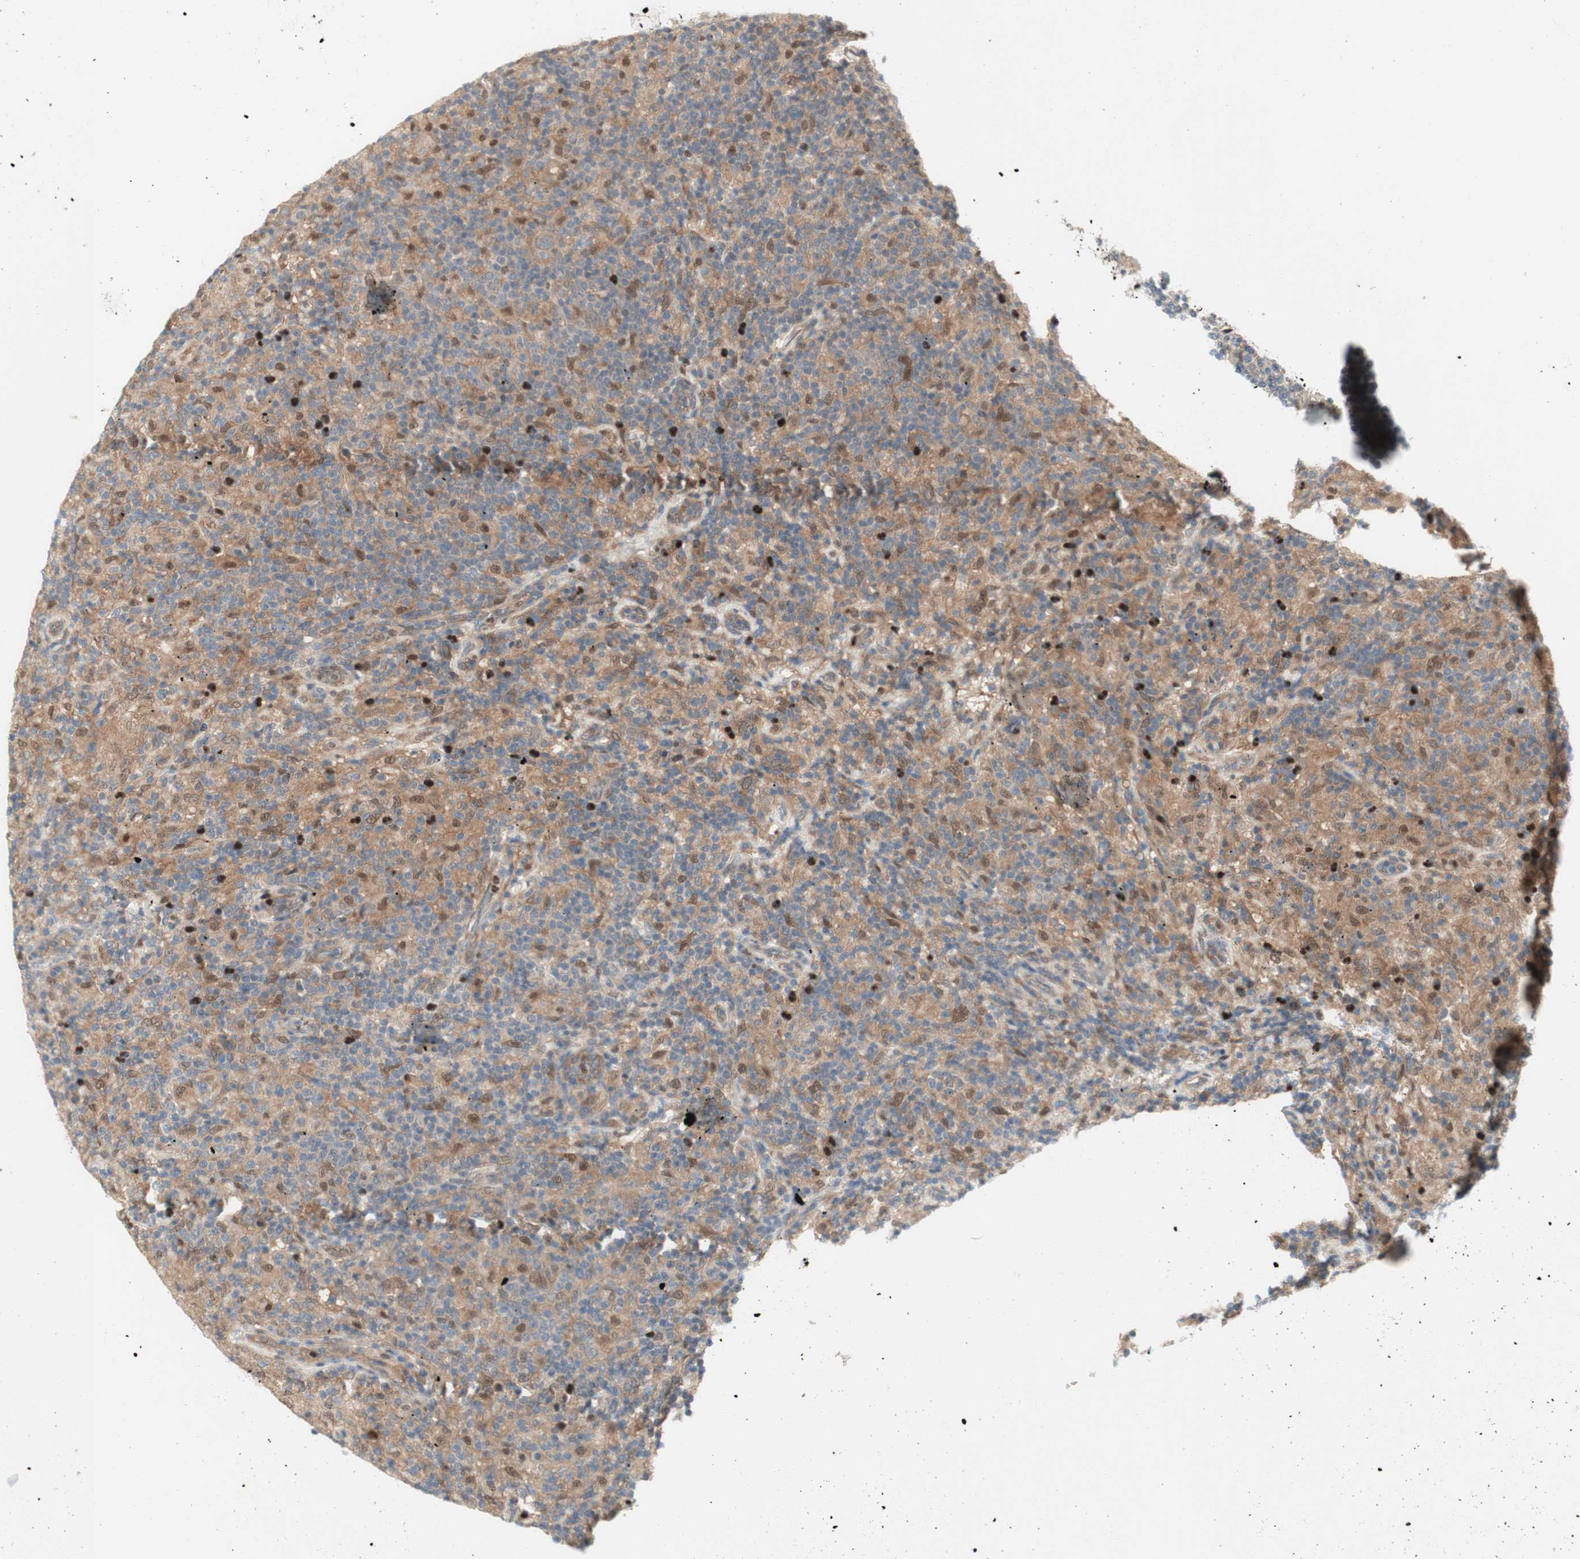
{"staining": {"intensity": "weak", "quantity": "25%-75%", "location": "cytoplasmic/membranous,nuclear"}, "tissue": "lymphoma", "cell_type": "Tumor cells", "image_type": "cancer", "snomed": [{"axis": "morphology", "description": "Hodgkin's disease, NOS"}, {"axis": "topography", "description": "Lymph node"}], "caption": "A photomicrograph of Hodgkin's disease stained for a protein displays weak cytoplasmic/membranous and nuclear brown staining in tumor cells.", "gene": "RFNG", "patient": {"sex": "male", "age": 70}}